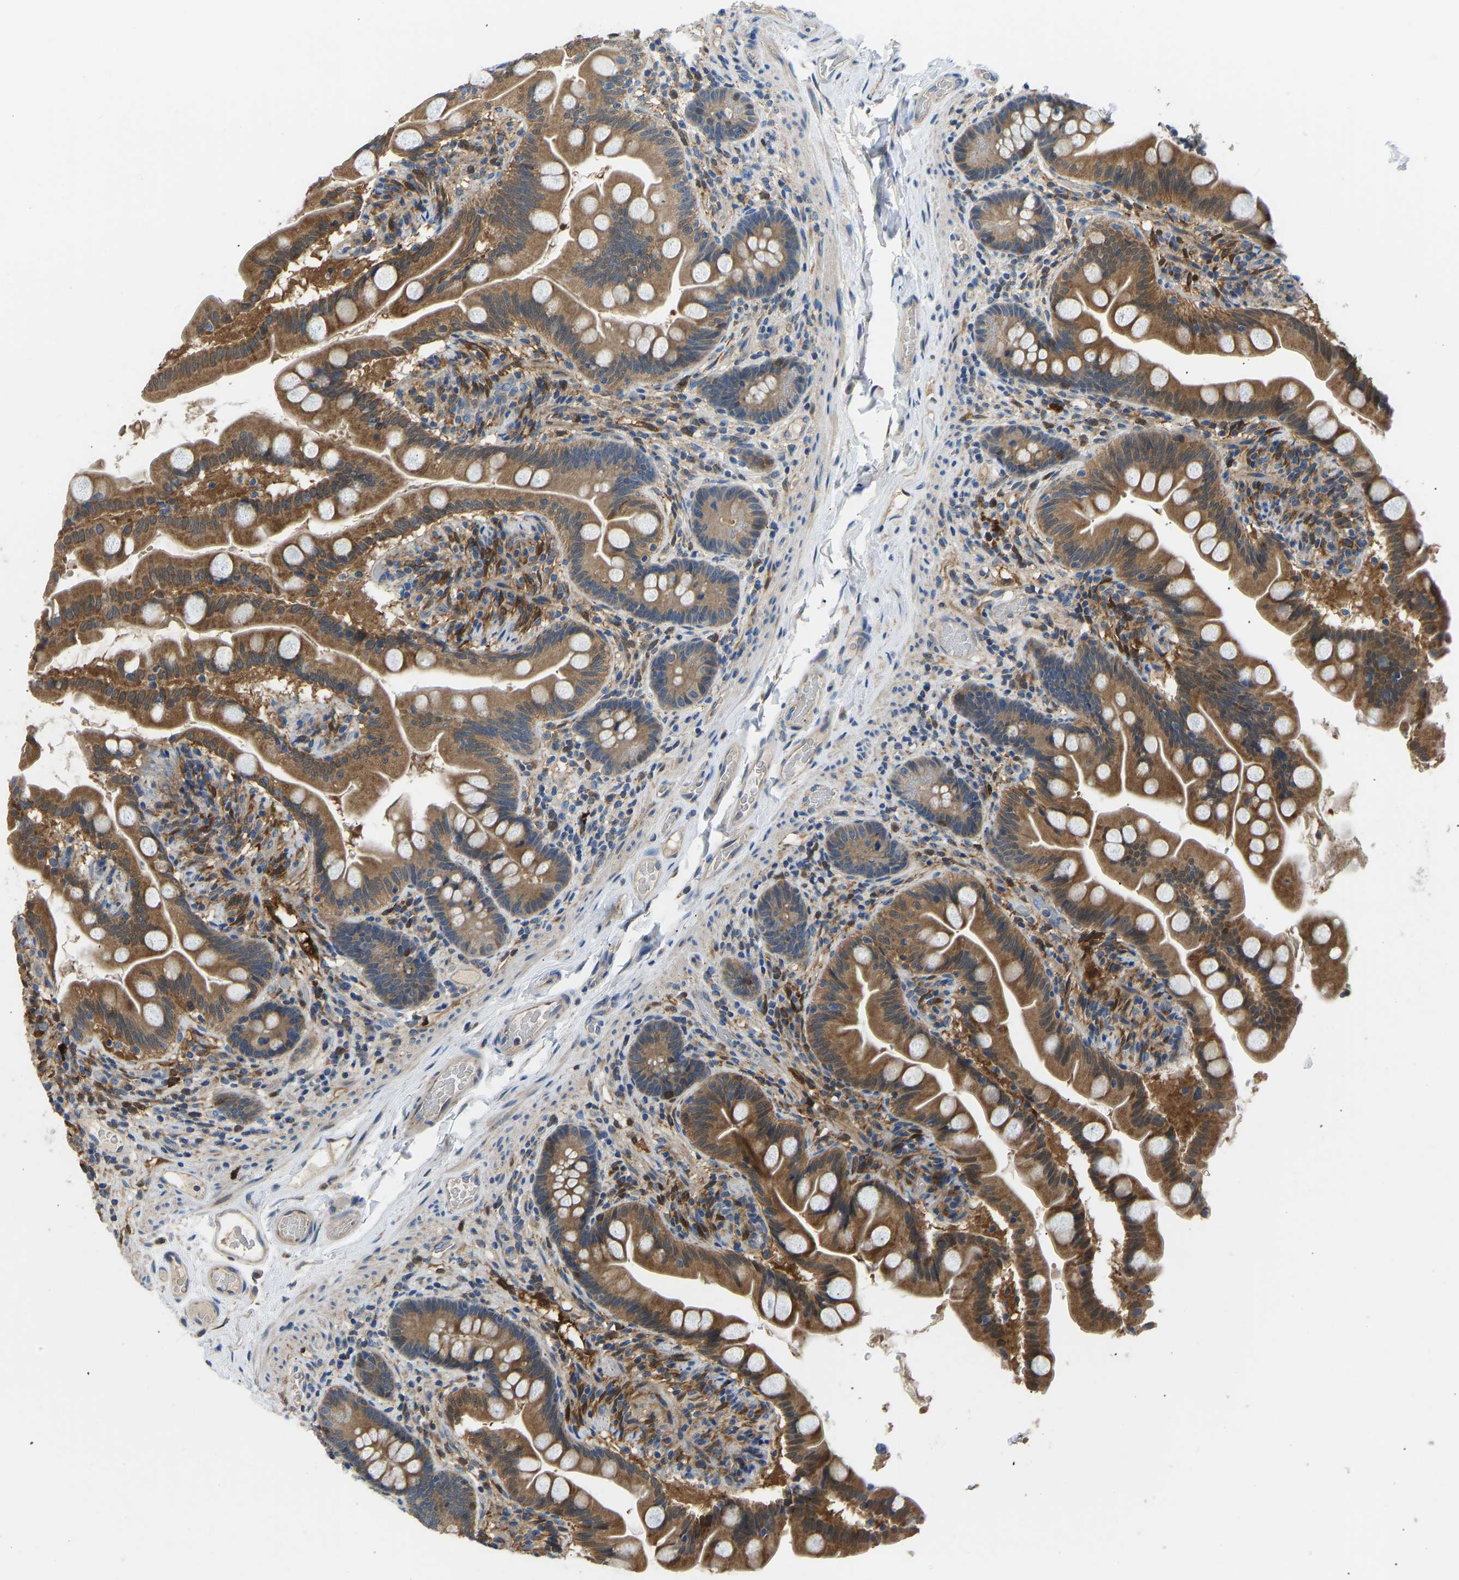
{"staining": {"intensity": "moderate", "quantity": ">75%", "location": "cytoplasmic/membranous"}, "tissue": "small intestine", "cell_type": "Glandular cells", "image_type": "normal", "snomed": [{"axis": "morphology", "description": "Normal tissue, NOS"}, {"axis": "topography", "description": "Small intestine"}], "caption": "IHC histopathology image of unremarkable small intestine stained for a protein (brown), which displays medium levels of moderate cytoplasmic/membranous positivity in approximately >75% of glandular cells.", "gene": "RBP1", "patient": {"sex": "female", "age": 56}}